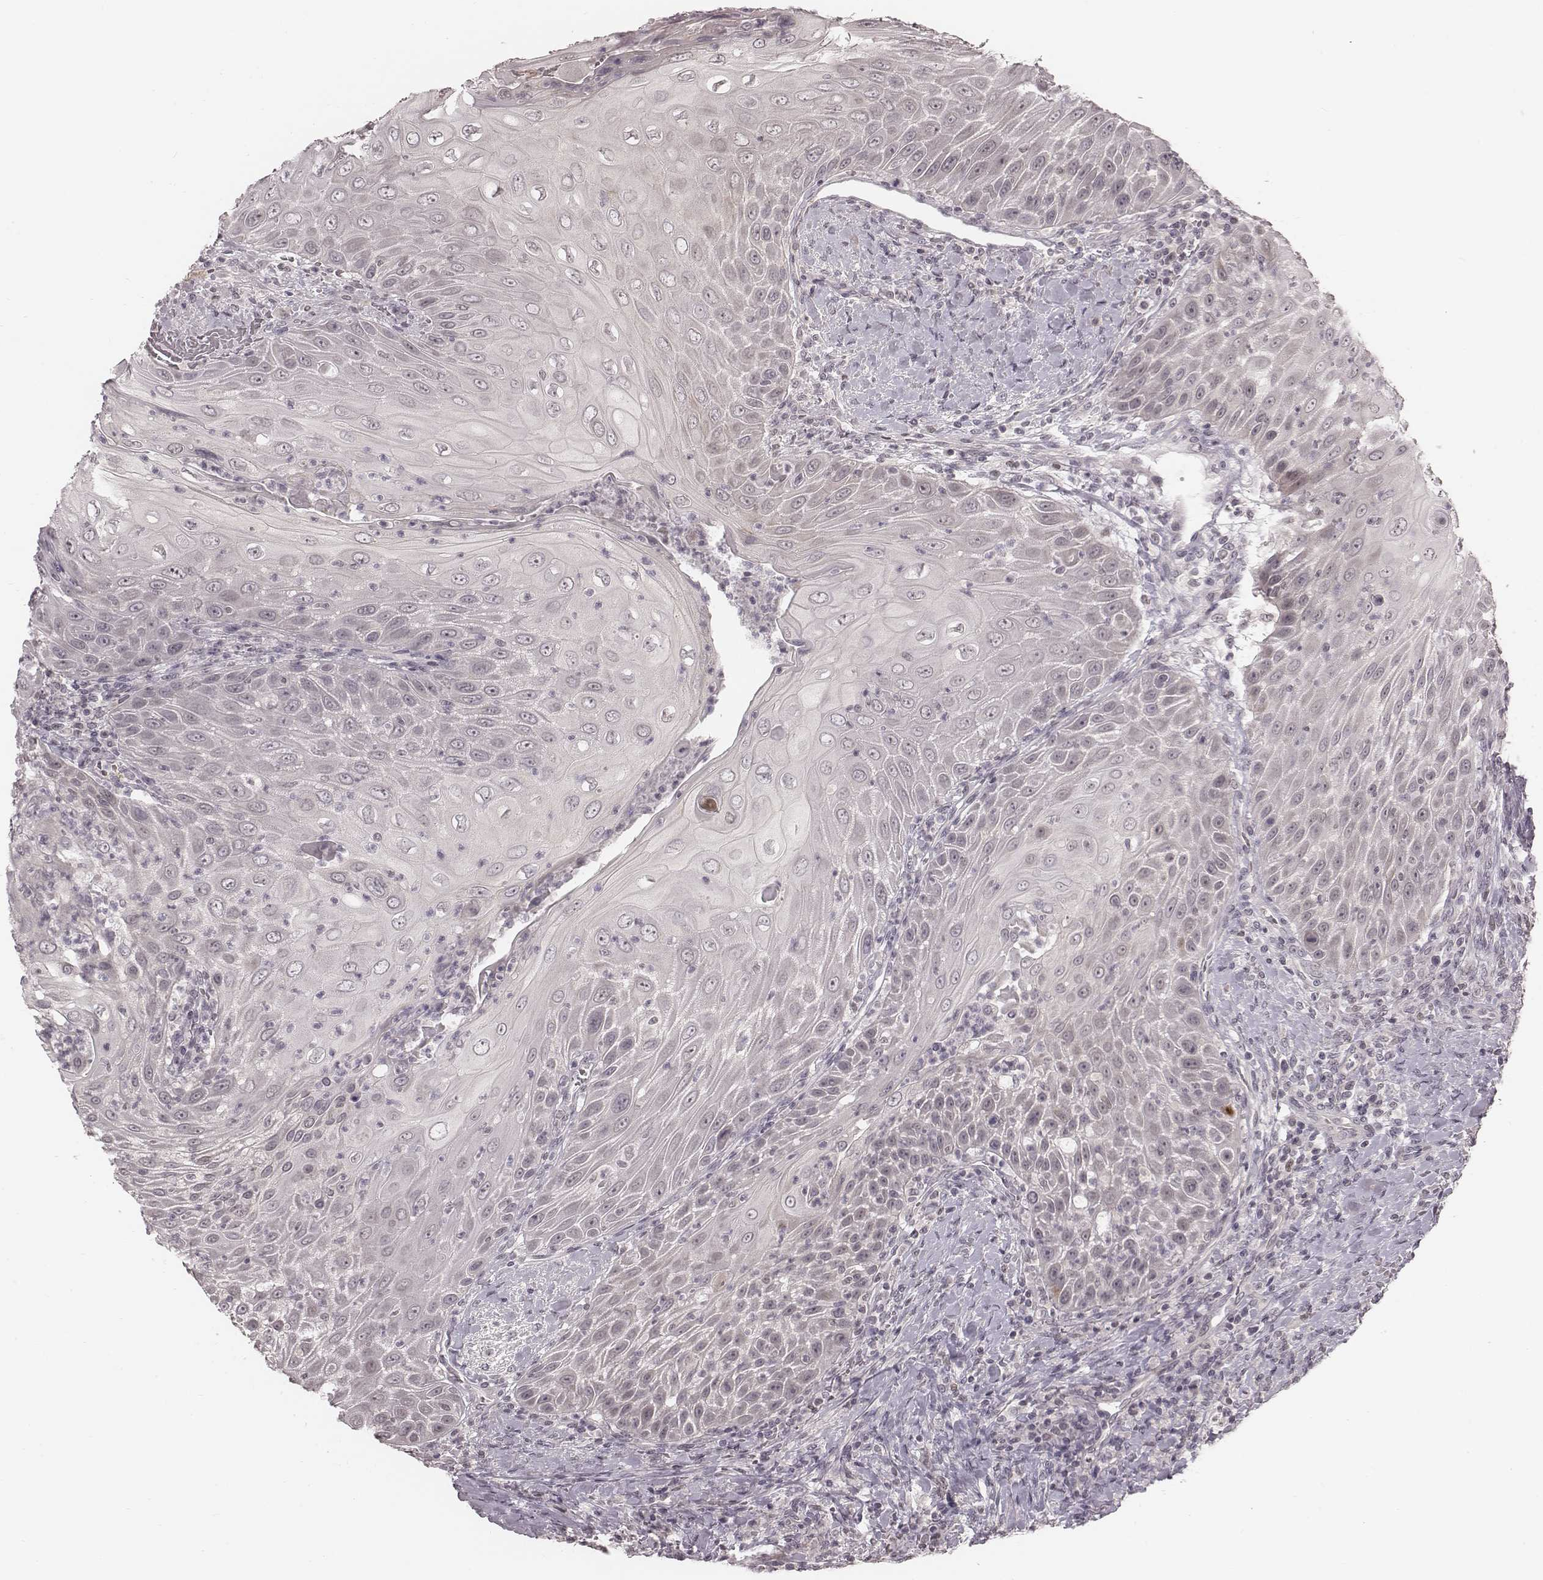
{"staining": {"intensity": "negative", "quantity": "none", "location": "none"}, "tissue": "head and neck cancer", "cell_type": "Tumor cells", "image_type": "cancer", "snomed": [{"axis": "morphology", "description": "Squamous cell carcinoma, NOS"}, {"axis": "topography", "description": "Head-Neck"}], "caption": "This is a histopathology image of immunohistochemistry (IHC) staining of head and neck squamous cell carcinoma, which shows no expression in tumor cells.", "gene": "IQCG", "patient": {"sex": "male", "age": 69}}